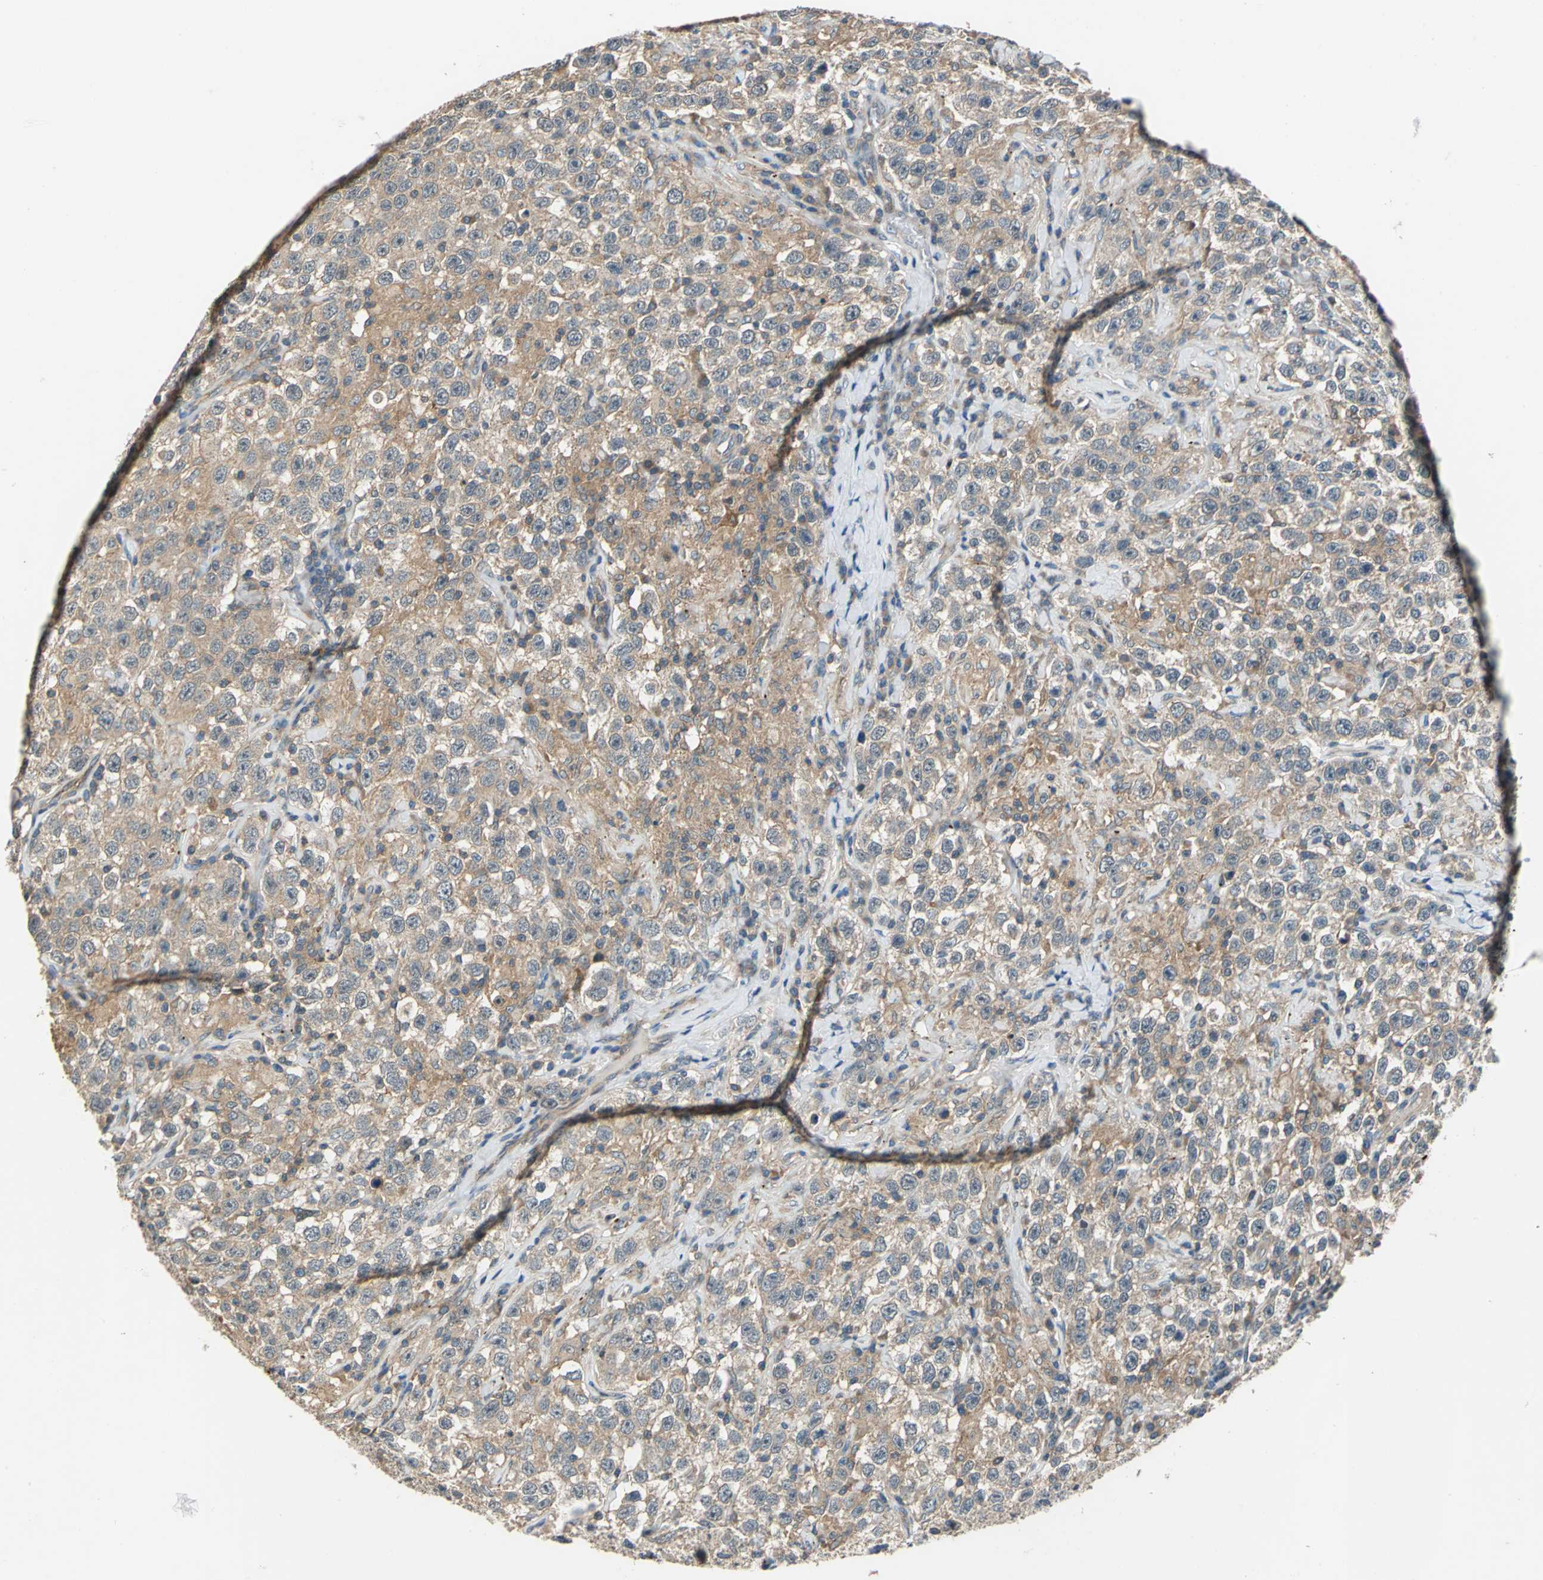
{"staining": {"intensity": "moderate", "quantity": ">75%", "location": "cytoplasmic/membranous"}, "tissue": "testis cancer", "cell_type": "Tumor cells", "image_type": "cancer", "snomed": [{"axis": "morphology", "description": "Seminoma, NOS"}, {"axis": "topography", "description": "Testis"}], "caption": "This image reveals testis seminoma stained with immunohistochemistry (IHC) to label a protein in brown. The cytoplasmic/membranous of tumor cells show moderate positivity for the protein. Nuclei are counter-stained blue.", "gene": "EMCN", "patient": {"sex": "male", "age": 41}}